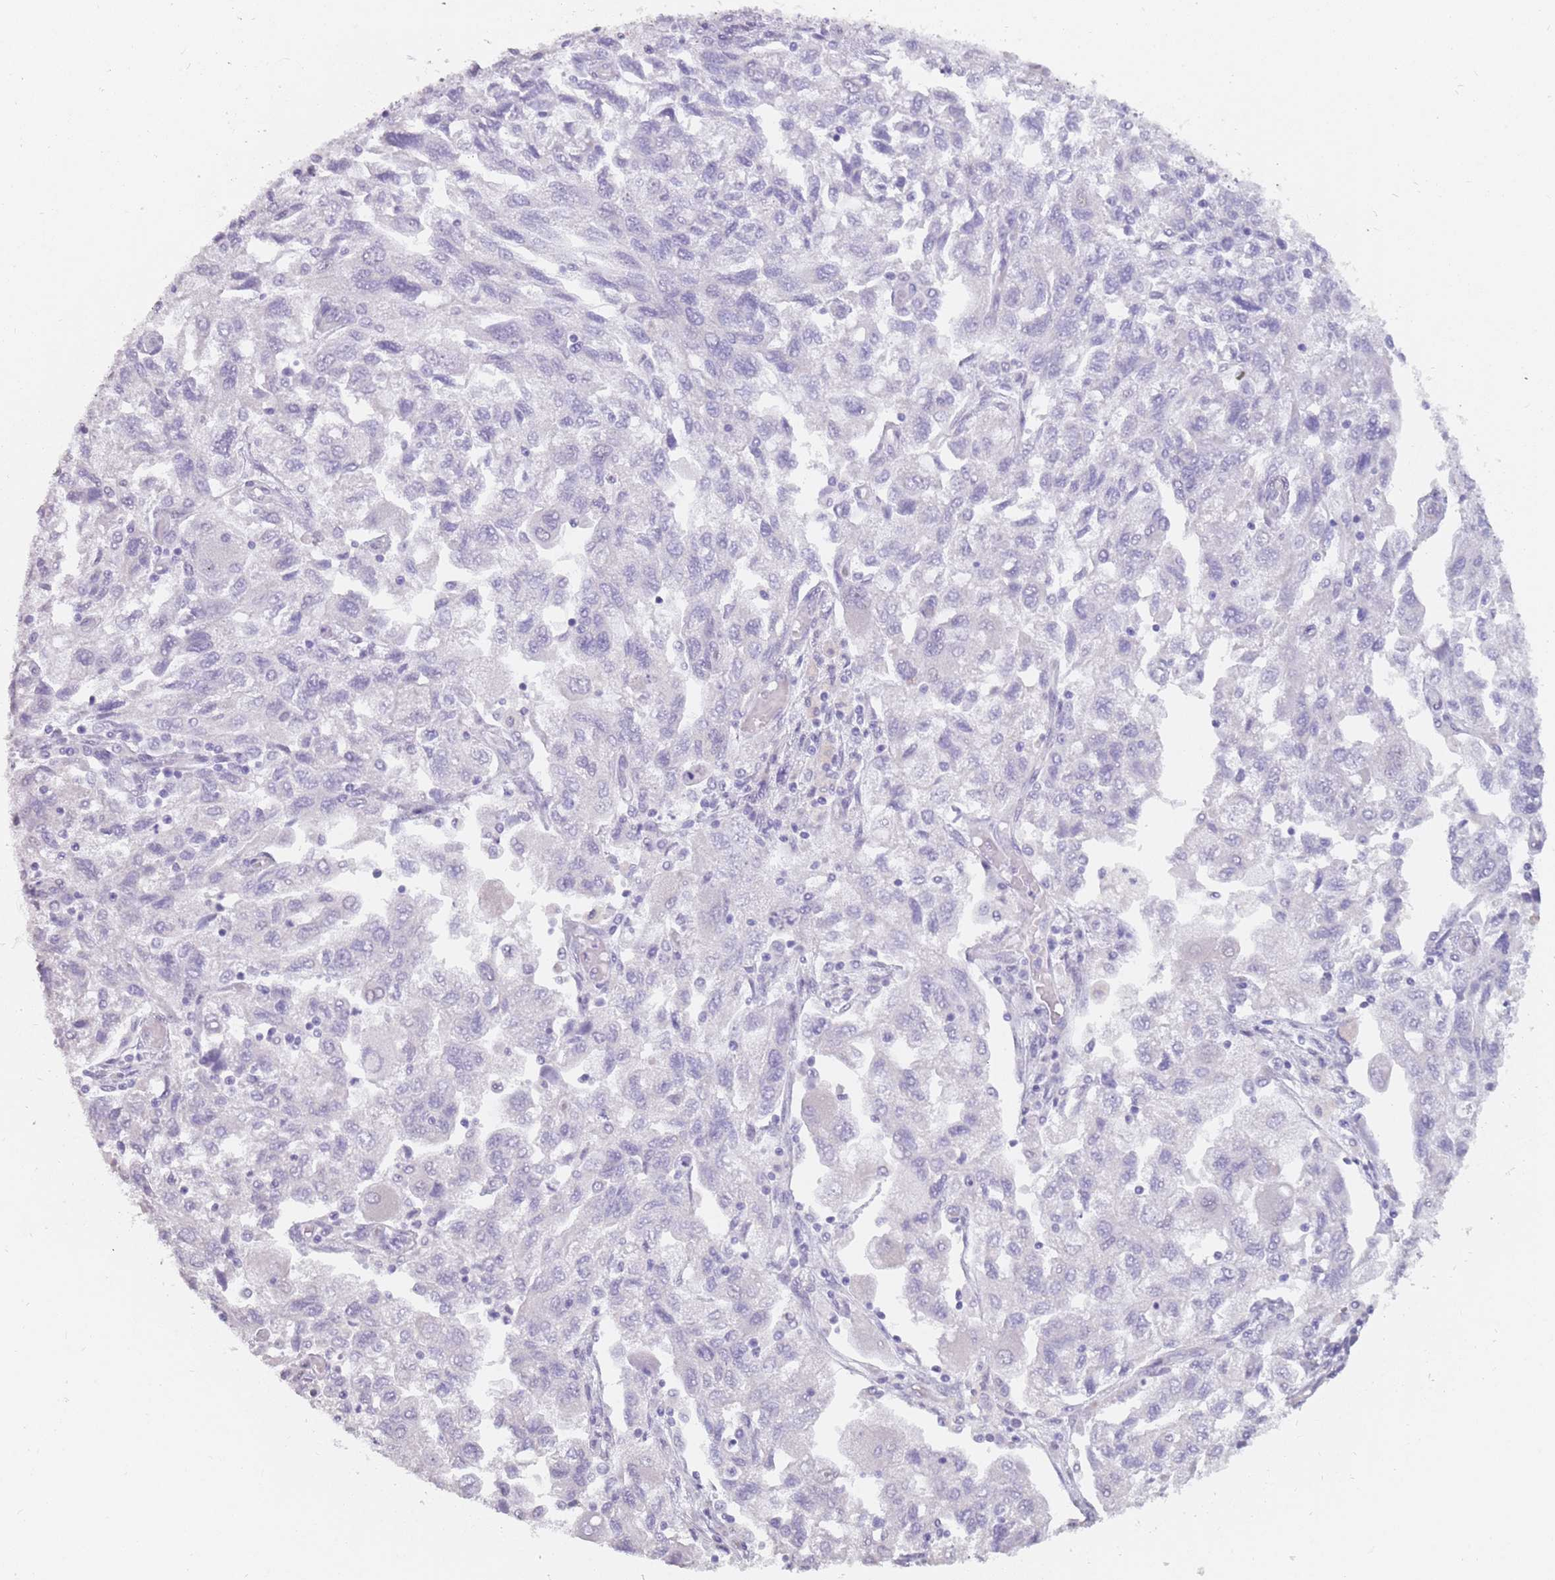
{"staining": {"intensity": "negative", "quantity": "none", "location": "none"}, "tissue": "ovarian cancer", "cell_type": "Tumor cells", "image_type": "cancer", "snomed": [{"axis": "morphology", "description": "Carcinoma, NOS"}, {"axis": "morphology", "description": "Cystadenocarcinoma, serous, NOS"}, {"axis": "topography", "description": "Ovary"}], "caption": "A high-resolution image shows immunohistochemistry staining of ovarian cancer, which demonstrates no significant expression in tumor cells.", "gene": "DDX4", "patient": {"sex": "female", "age": 69}}